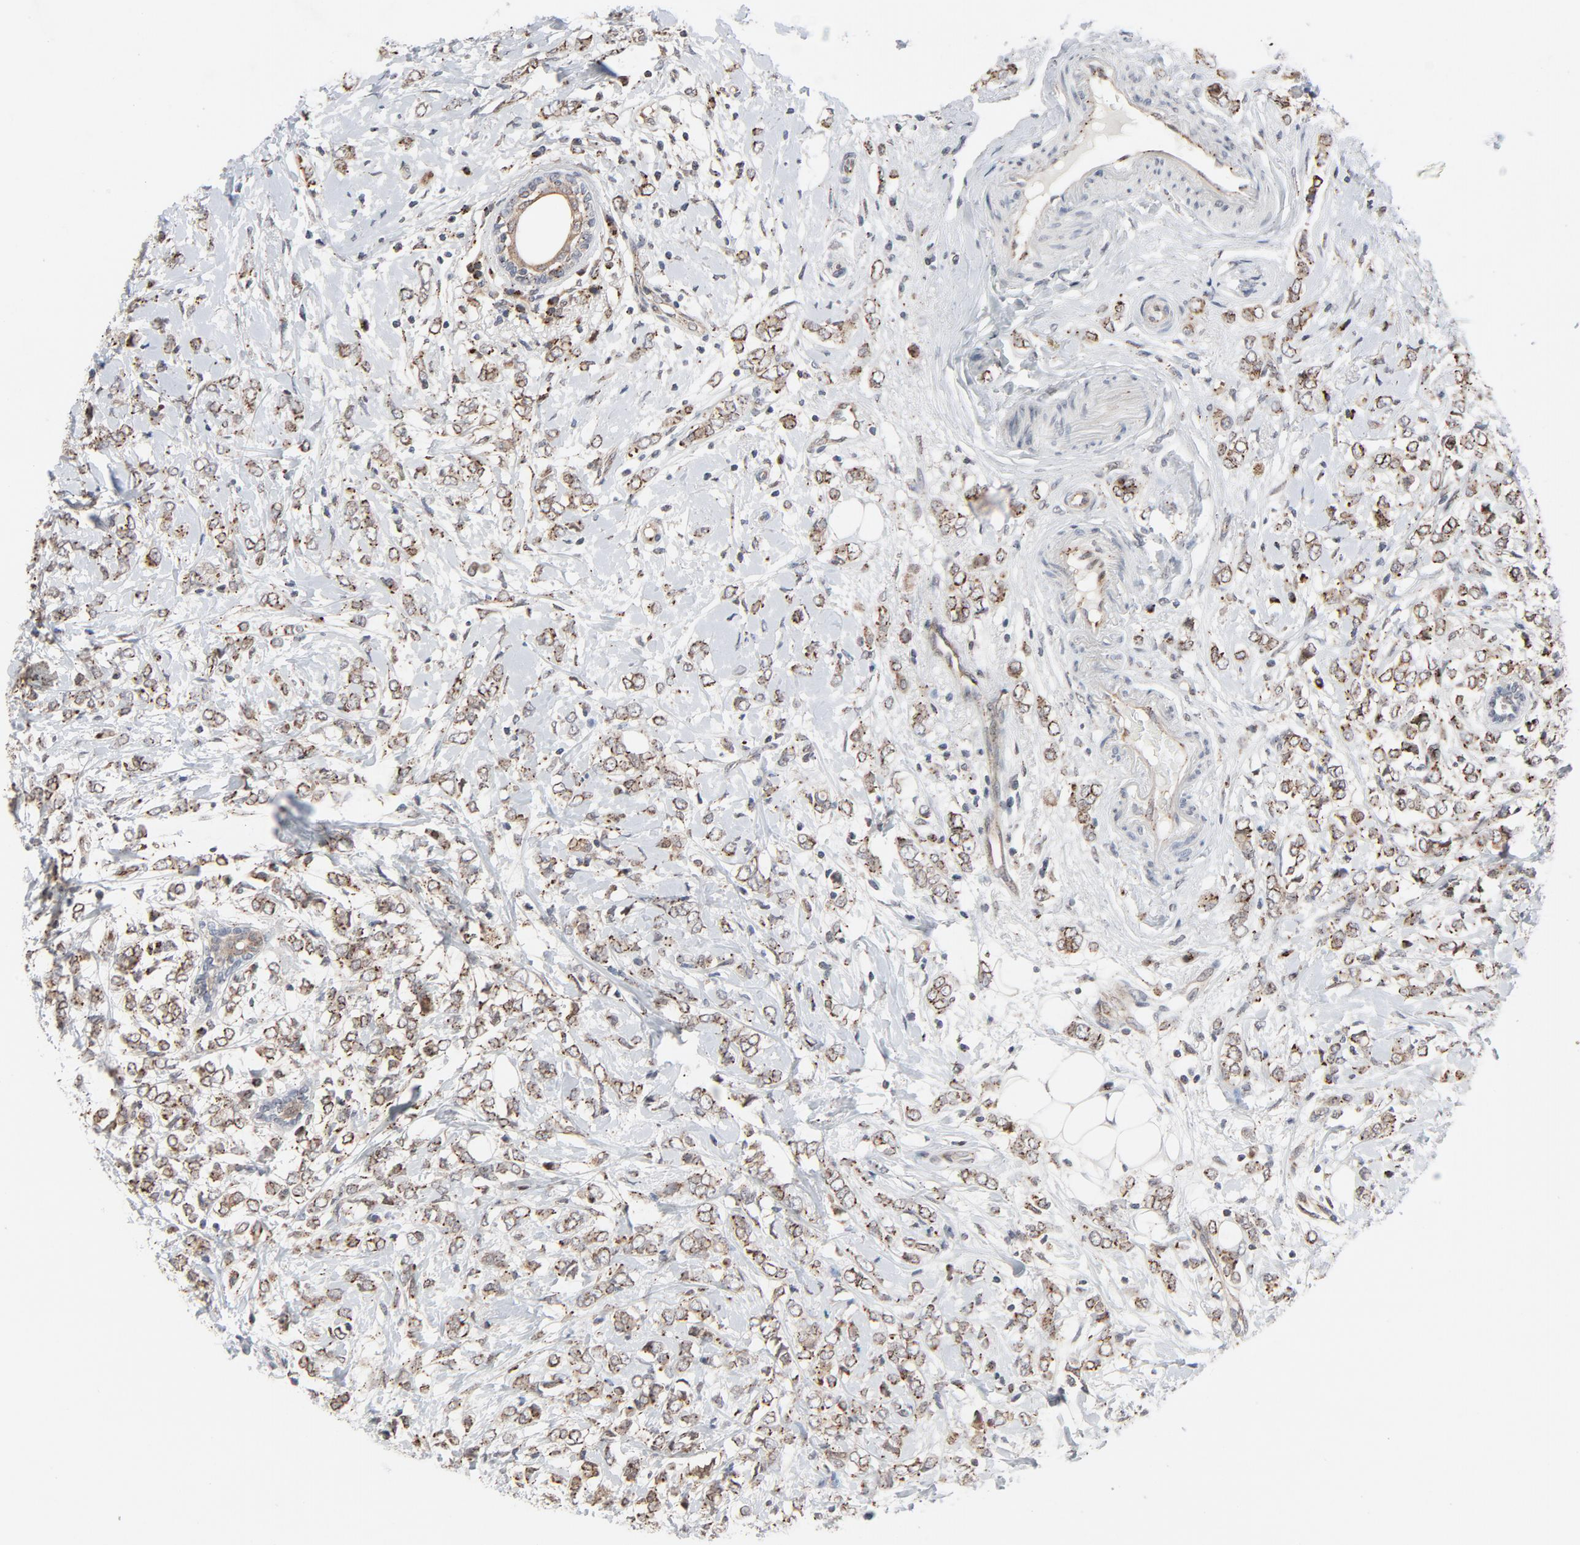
{"staining": {"intensity": "weak", "quantity": ">75%", "location": "cytoplasmic/membranous"}, "tissue": "breast cancer", "cell_type": "Tumor cells", "image_type": "cancer", "snomed": [{"axis": "morphology", "description": "Normal tissue, NOS"}, {"axis": "morphology", "description": "Lobular carcinoma"}, {"axis": "topography", "description": "Breast"}], "caption": "The image demonstrates immunohistochemical staining of breast cancer. There is weak cytoplasmic/membranous expression is seen in approximately >75% of tumor cells.", "gene": "RPL12", "patient": {"sex": "female", "age": 47}}